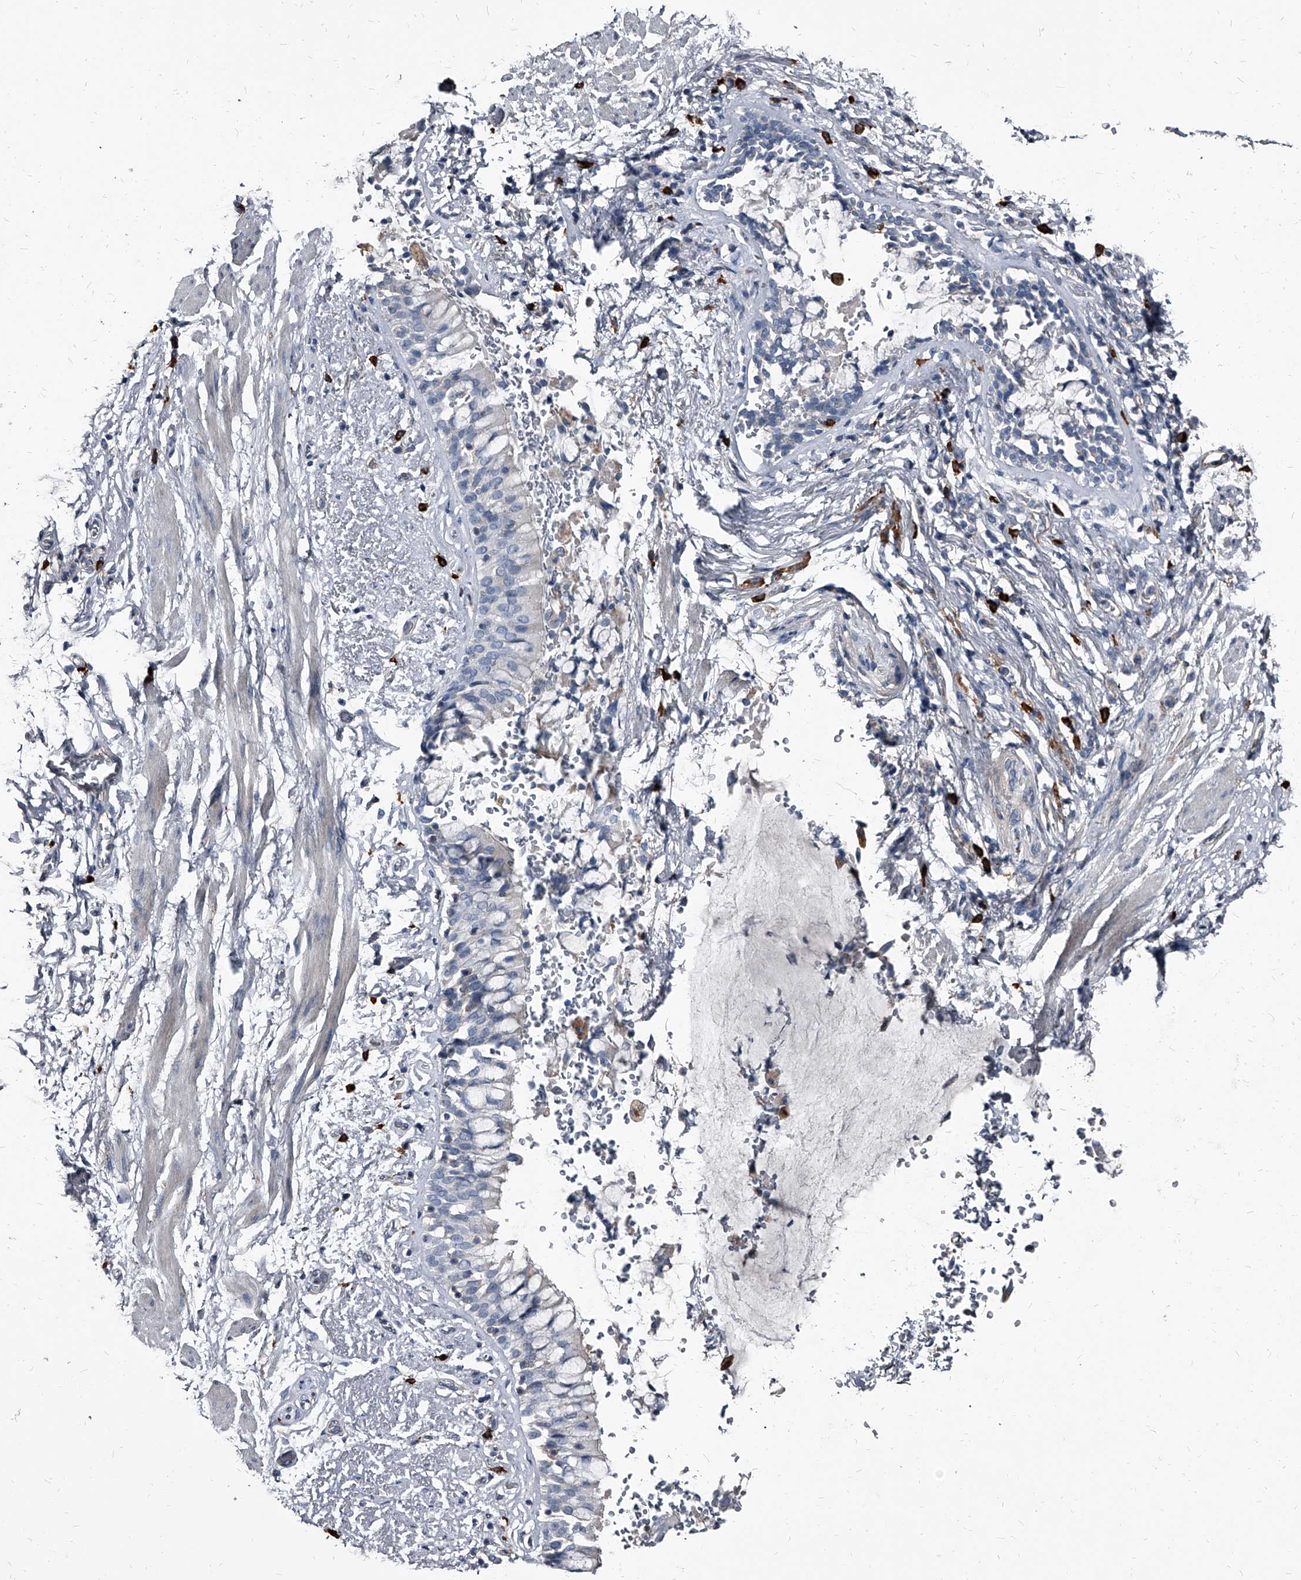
{"staining": {"intensity": "weak", "quantity": "<25%", "location": "cytoplasmic/membranous"}, "tissue": "bronchus", "cell_type": "Respiratory epithelial cells", "image_type": "normal", "snomed": [{"axis": "morphology", "description": "Normal tissue, NOS"}, {"axis": "morphology", "description": "Inflammation, NOS"}, {"axis": "topography", "description": "Cartilage tissue"}, {"axis": "topography", "description": "Bronchus"}, {"axis": "topography", "description": "Lung"}], "caption": "Respiratory epithelial cells are negative for brown protein staining in benign bronchus. (DAB (3,3'-diaminobenzidine) immunohistochemistry (IHC) with hematoxylin counter stain).", "gene": "PGLYRP3", "patient": {"sex": "female", "age": 64}}